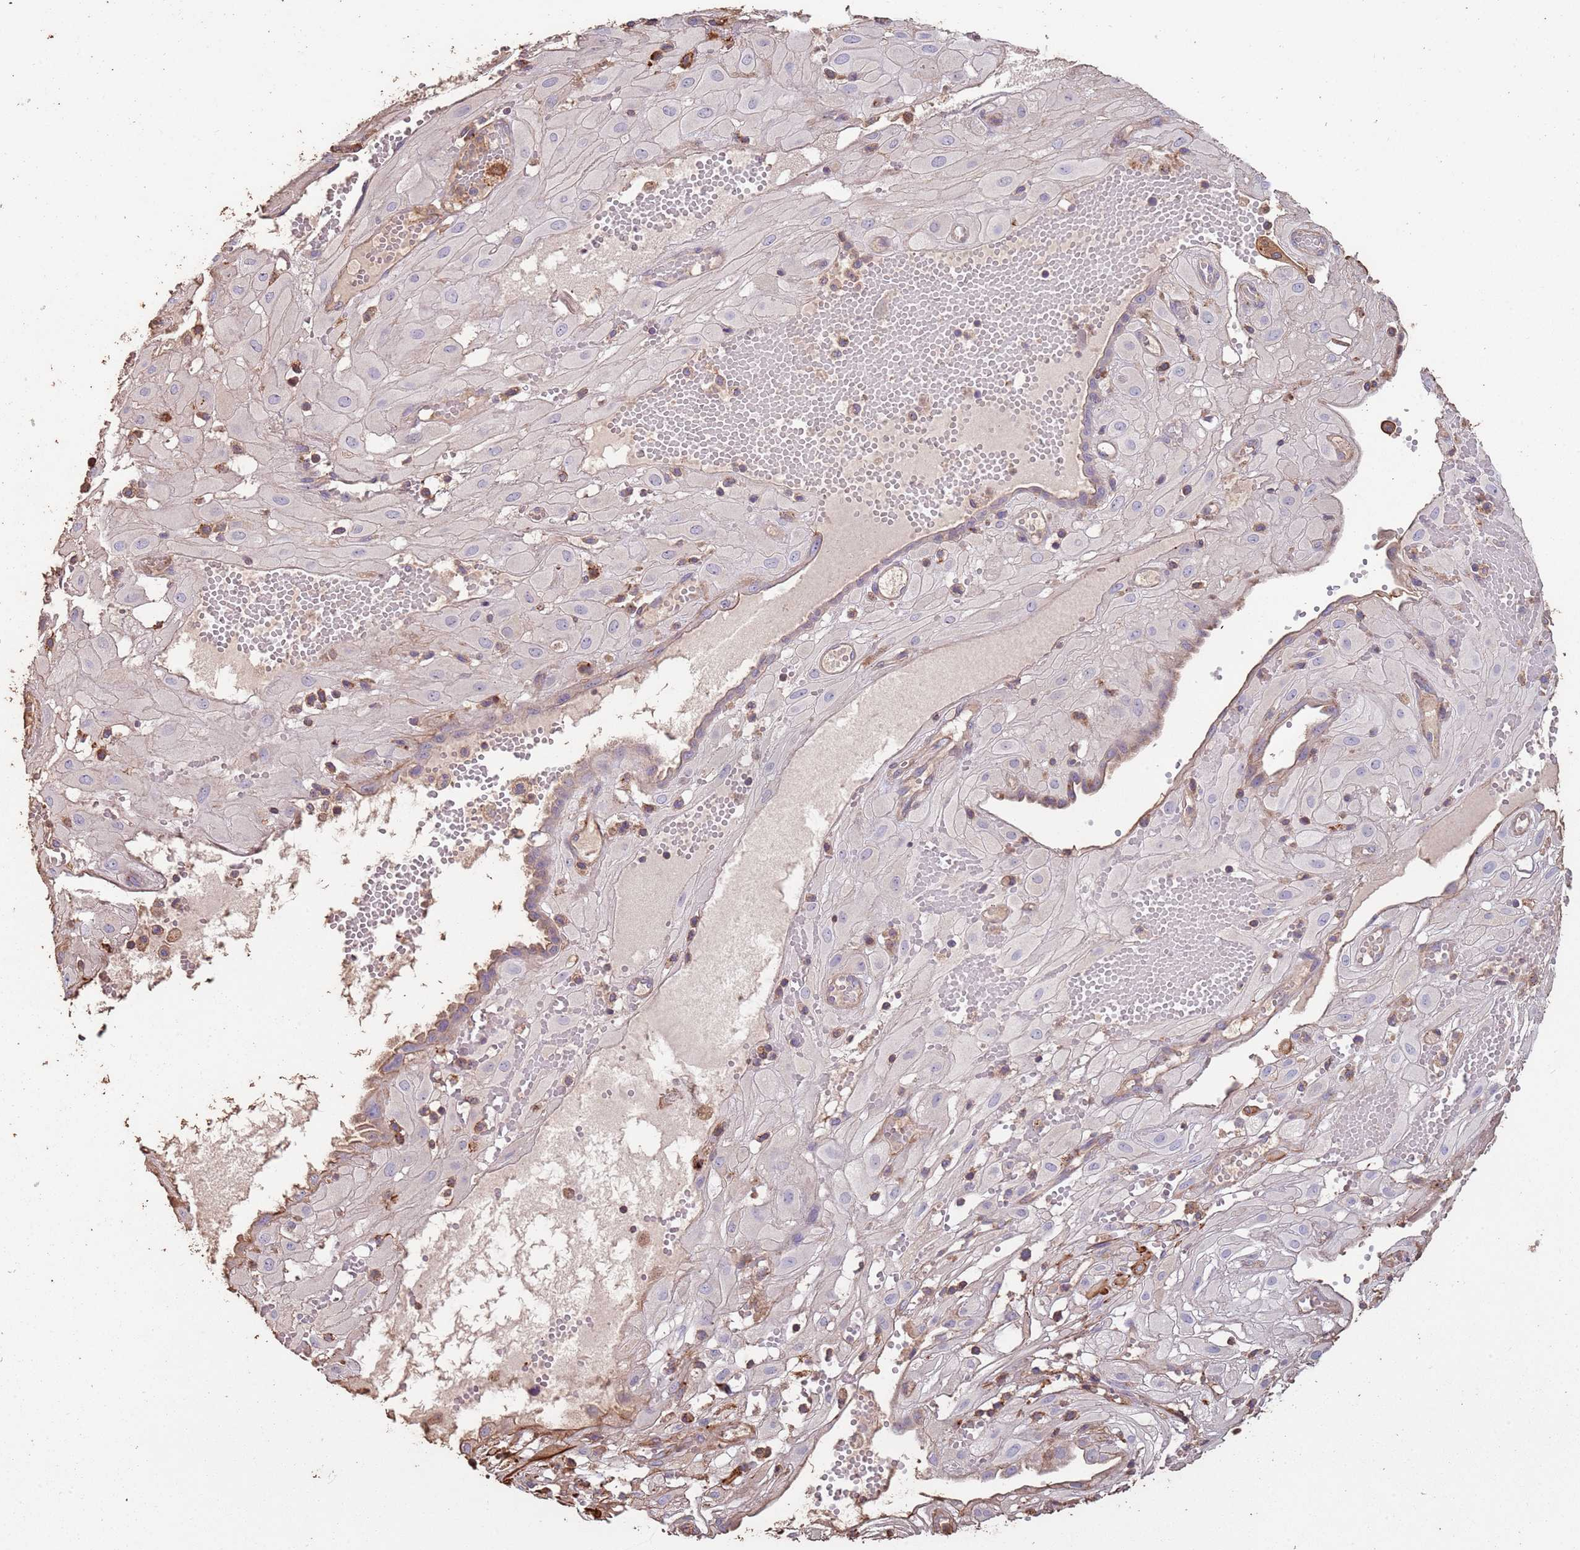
{"staining": {"intensity": "negative", "quantity": "none", "location": "none"}, "tissue": "cervical cancer", "cell_type": "Tumor cells", "image_type": "cancer", "snomed": [{"axis": "morphology", "description": "Squamous cell carcinoma, NOS"}, {"axis": "topography", "description": "Cervix"}], "caption": "Immunohistochemistry (IHC) micrograph of neoplastic tissue: human cervical cancer stained with DAB (3,3'-diaminobenzidine) reveals no significant protein positivity in tumor cells. Nuclei are stained in blue.", "gene": "FECH", "patient": {"sex": "female", "age": 36}}